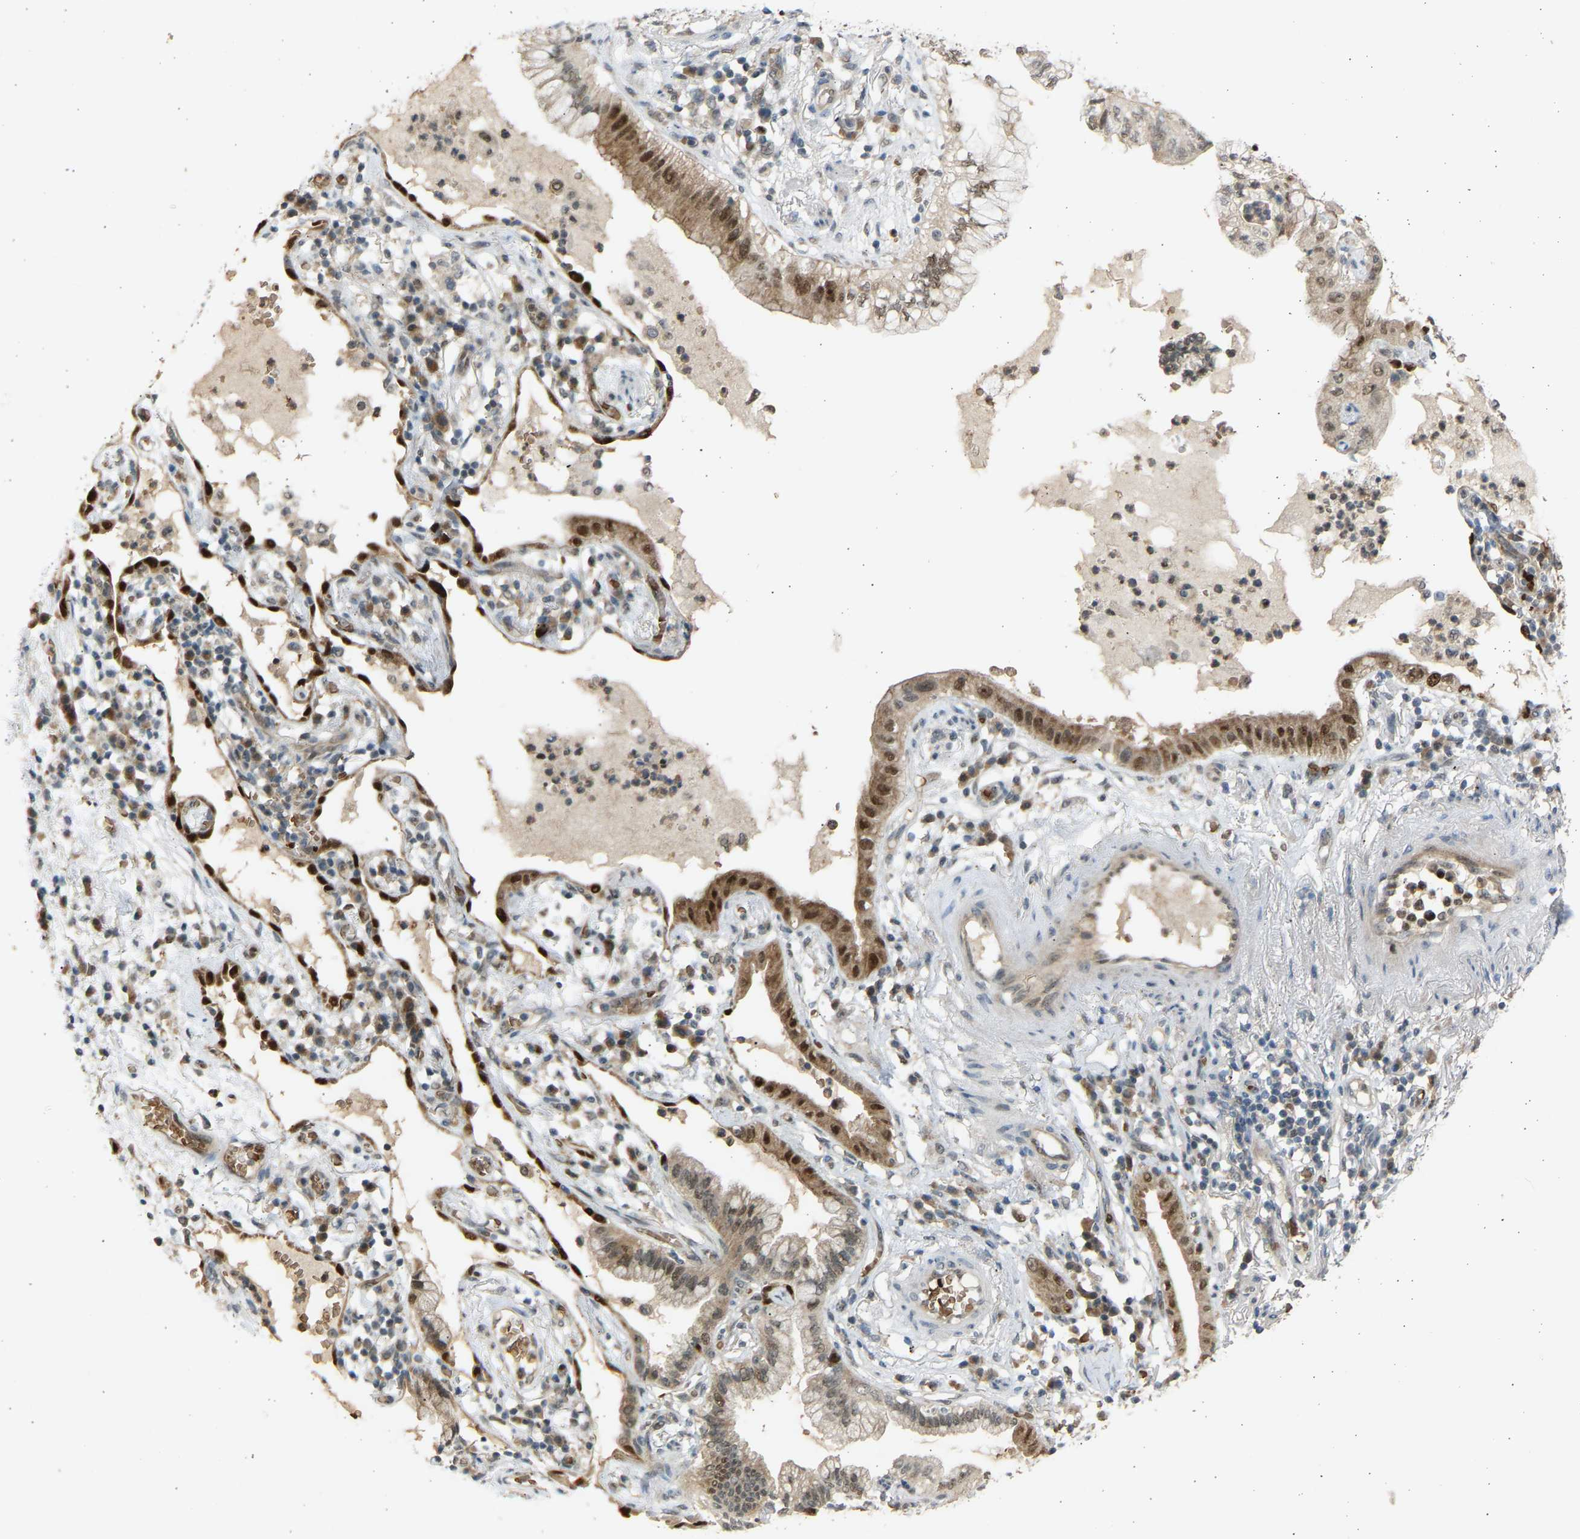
{"staining": {"intensity": "moderate", "quantity": ">75%", "location": "cytoplasmic/membranous,nuclear"}, "tissue": "lung cancer", "cell_type": "Tumor cells", "image_type": "cancer", "snomed": [{"axis": "morphology", "description": "Adenocarcinoma, NOS"}, {"axis": "topography", "description": "Lung"}], "caption": "Immunohistochemical staining of adenocarcinoma (lung) exhibits medium levels of moderate cytoplasmic/membranous and nuclear protein staining in approximately >75% of tumor cells.", "gene": "BIRC2", "patient": {"sex": "female", "age": 70}}